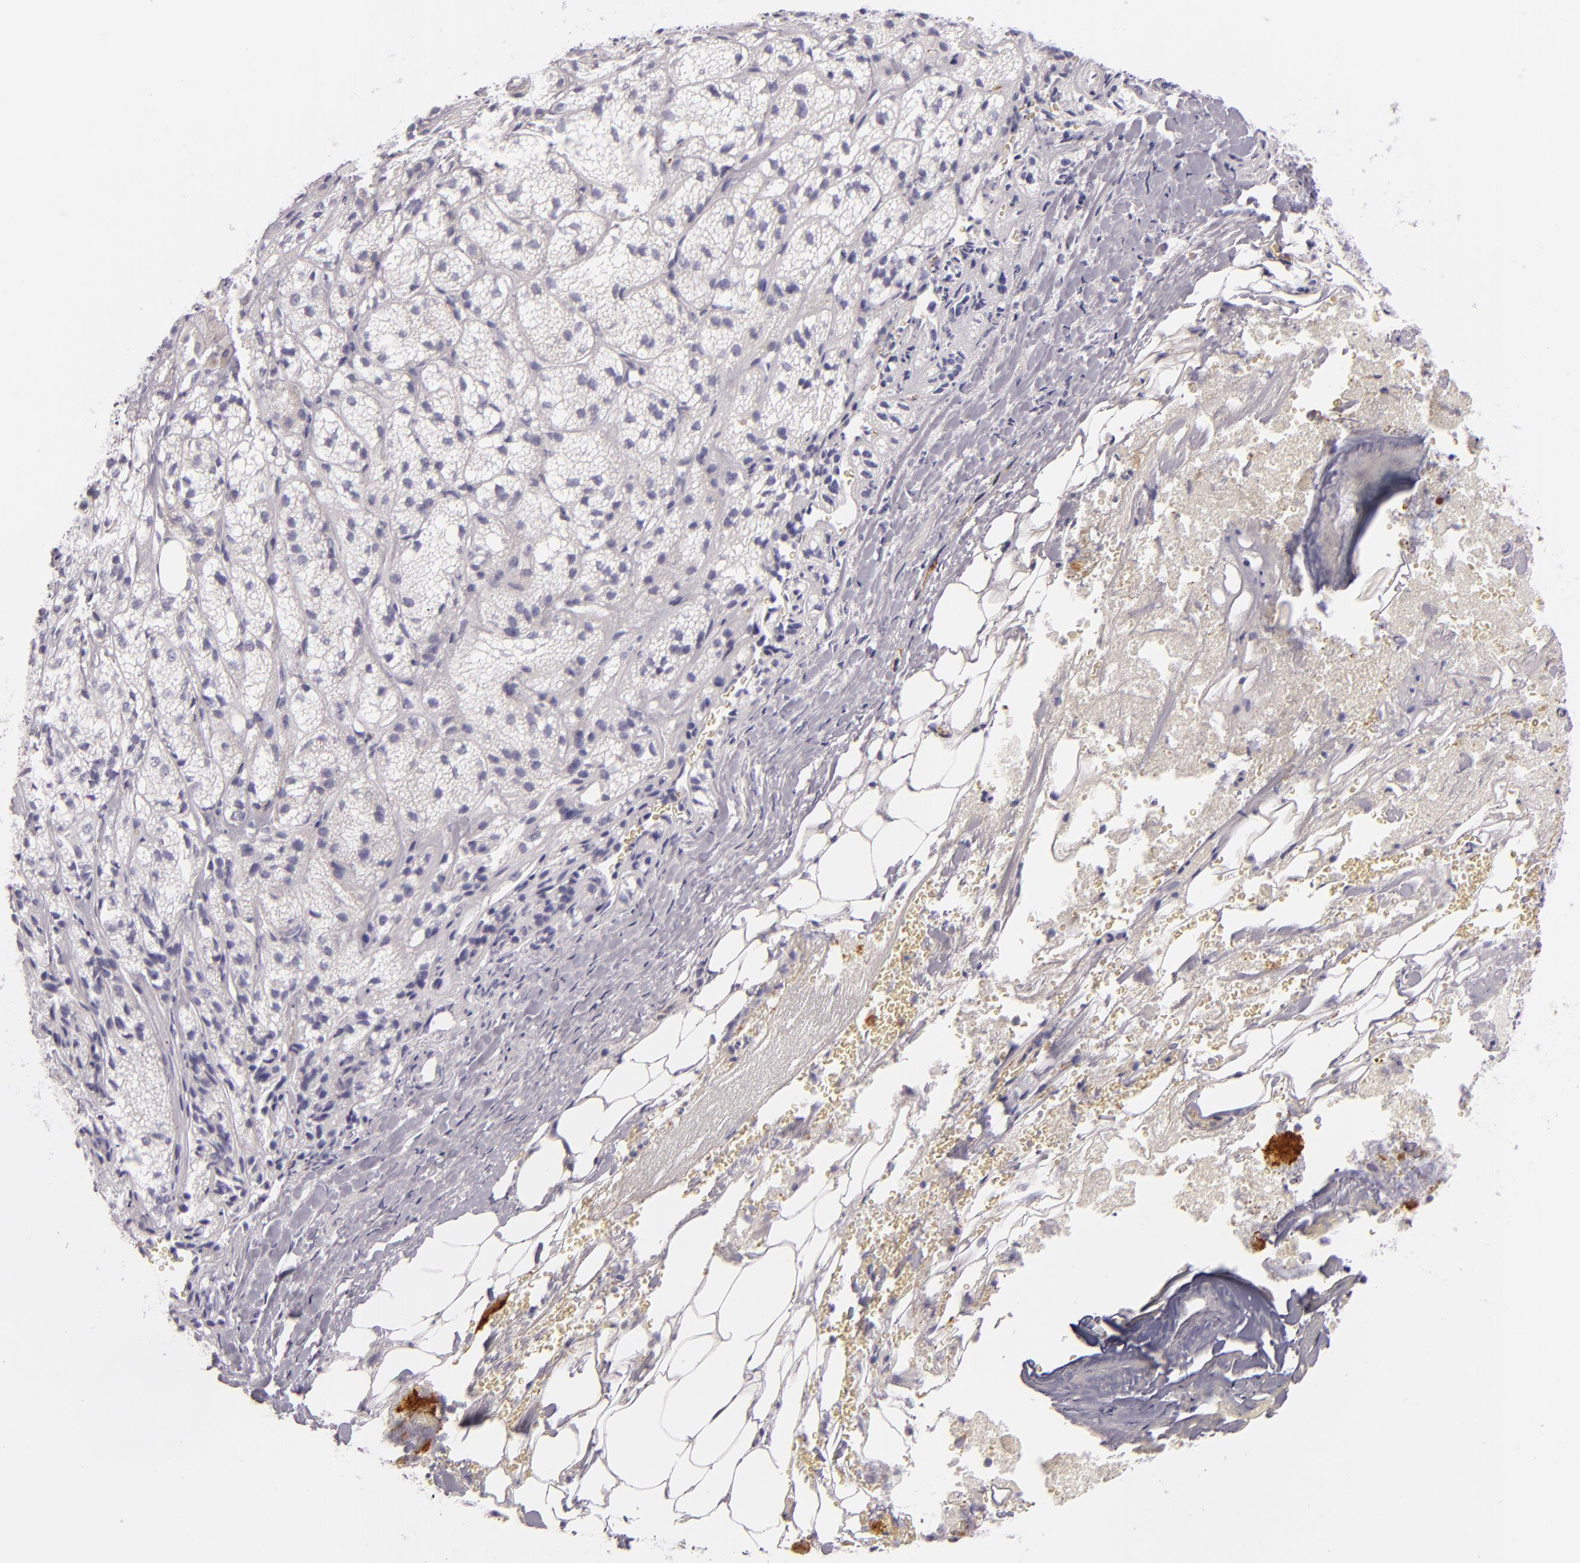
{"staining": {"intensity": "negative", "quantity": "none", "location": "none"}, "tissue": "adrenal gland", "cell_type": "Glandular cells", "image_type": "normal", "snomed": [{"axis": "morphology", "description": "Normal tissue, NOS"}, {"axis": "topography", "description": "Adrenal gland"}], "caption": "IHC image of benign human adrenal gland stained for a protein (brown), which shows no positivity in glandular cells. (Brightfield microscopy of DAB immunohistochemistry (IHC) at high magnification).", "gene": "SELP", "patient": {"sex": "female", "age": 71}}